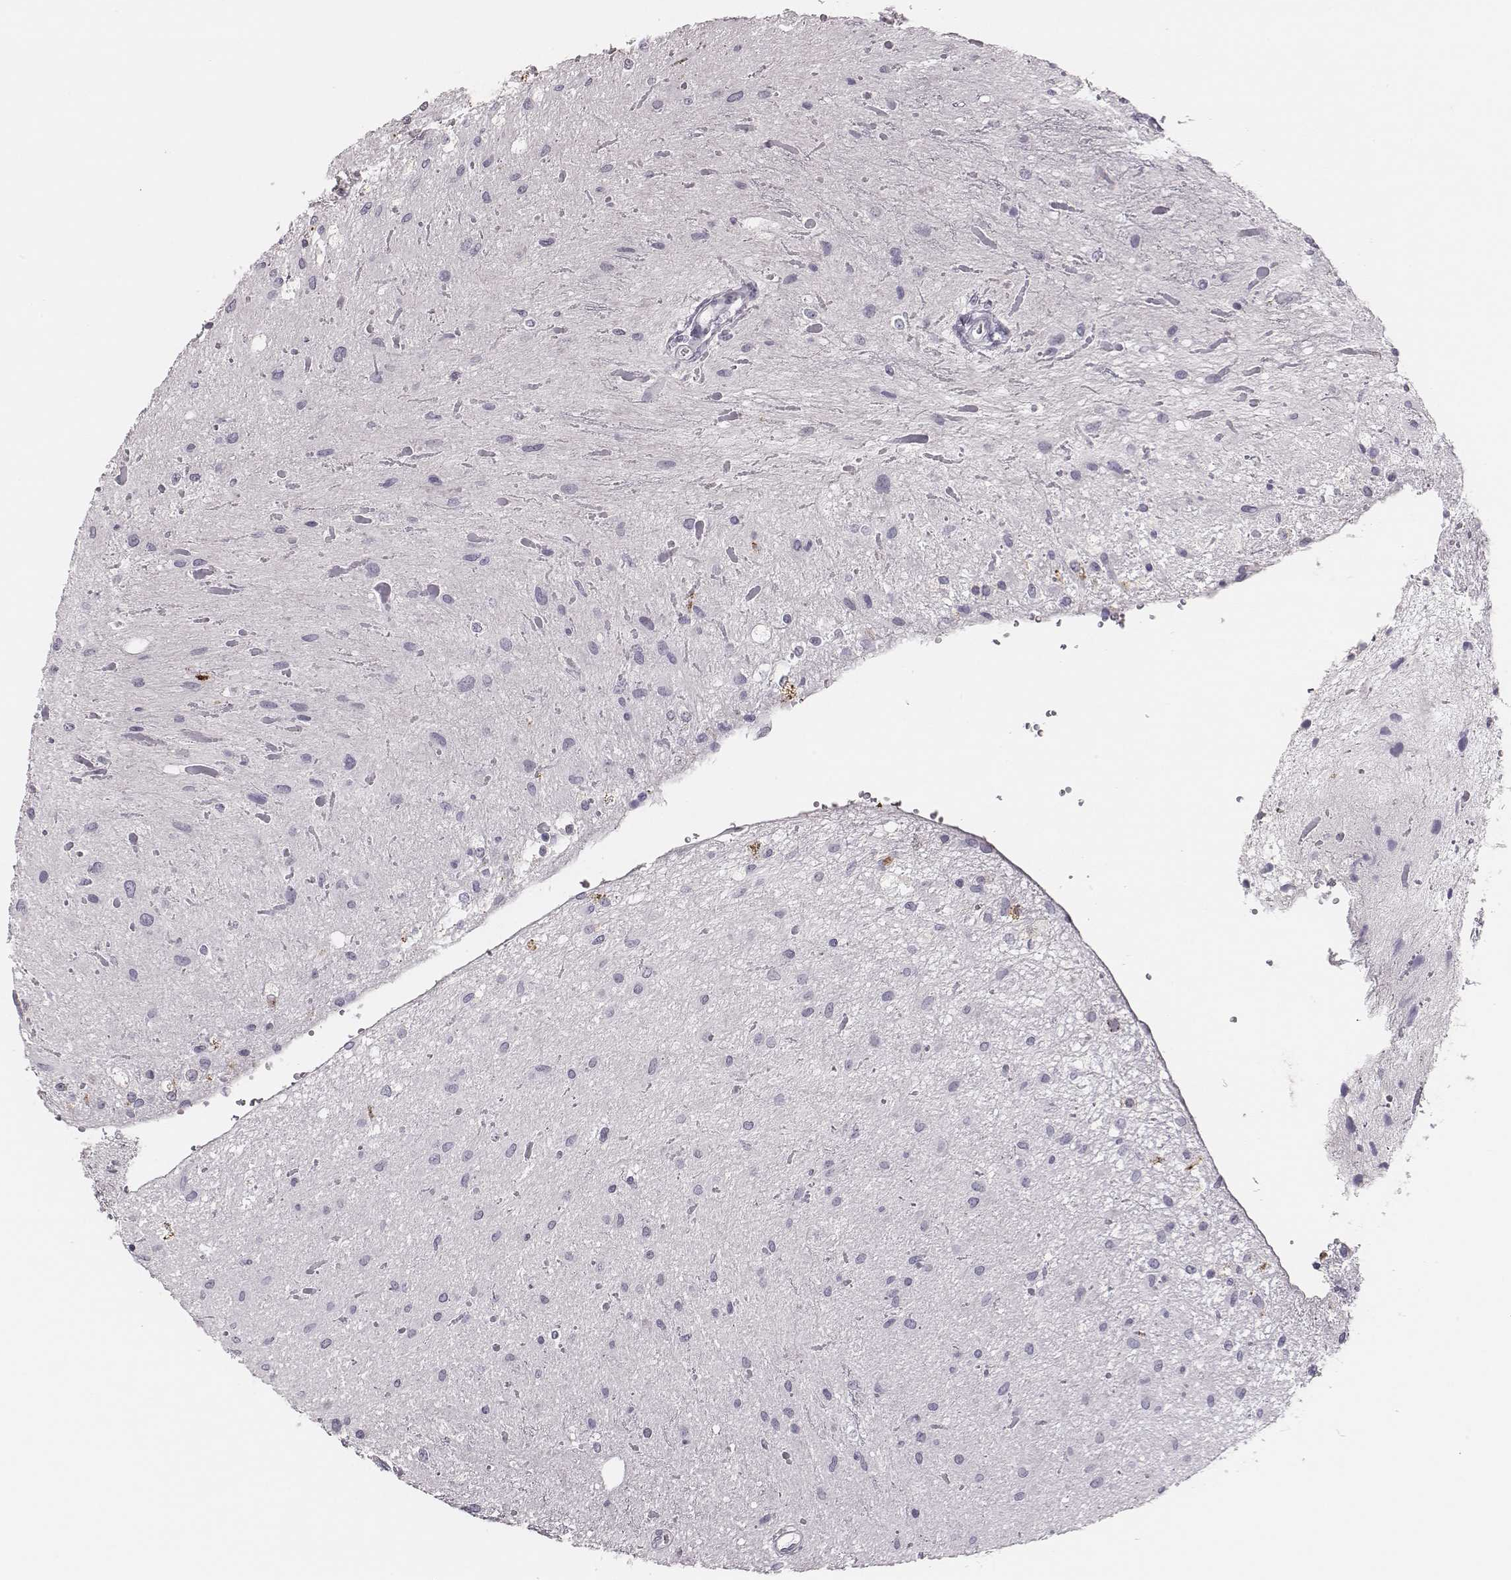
{"staining": {"intensity": "negative", "quantity": "none", "location": "none"}, "tissue": "glioma", "cell_type": "Tumor cells", "image_type": "cancer", "snomed": [{"axis": "morphology", "description": "Glioma, malignant, Low grade"}, {"axis": "topography", "description": "Cerebellum"}], "caption": "Immunohistochemistry of human glioma reveals no positivity in tumor cells.", "gene": "ADGRF4", "patient": {"sex": "female", "age": 14}}